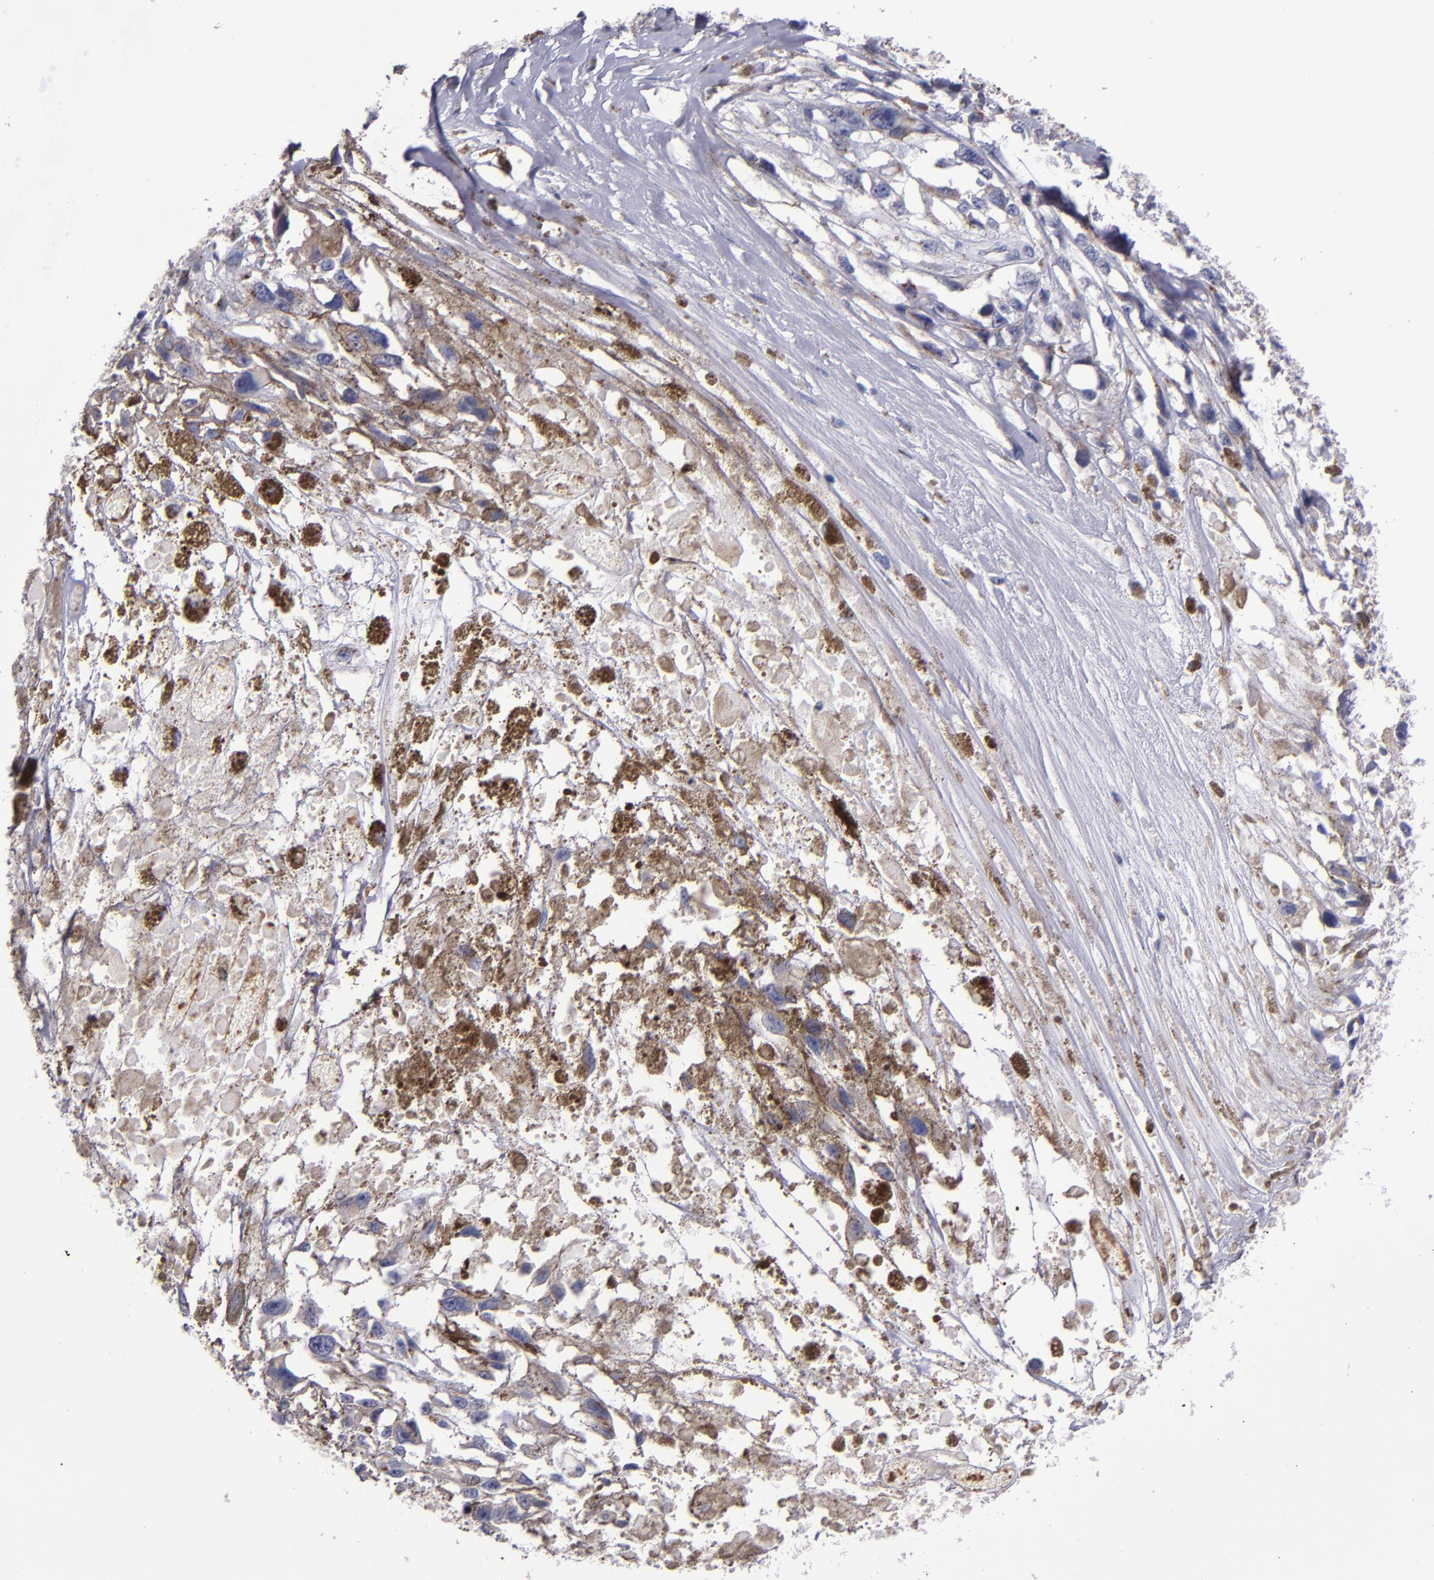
{"staining": {"intensity": "moderate", "quantity": "25%-75%", "location": "cytoplasmic/membranous"}, "tissue": "melanoma", "cell_type": "Tumor cells", "image_type": "cancer", "snomed": [{"axis": "morphology", "description": "Malignant melanoma, Metastatic site"}, {"axis": "topography", "description": "Lymph node"}], "caption": "Protein expression analysis of human malignant melanoma (metastatic site) reveals moderate cytoplasmic/membranous expression in approximately 25%-75% of tumor cells.", "gene": "RAB41", "patient": {"sex": "male", "age": 59}}